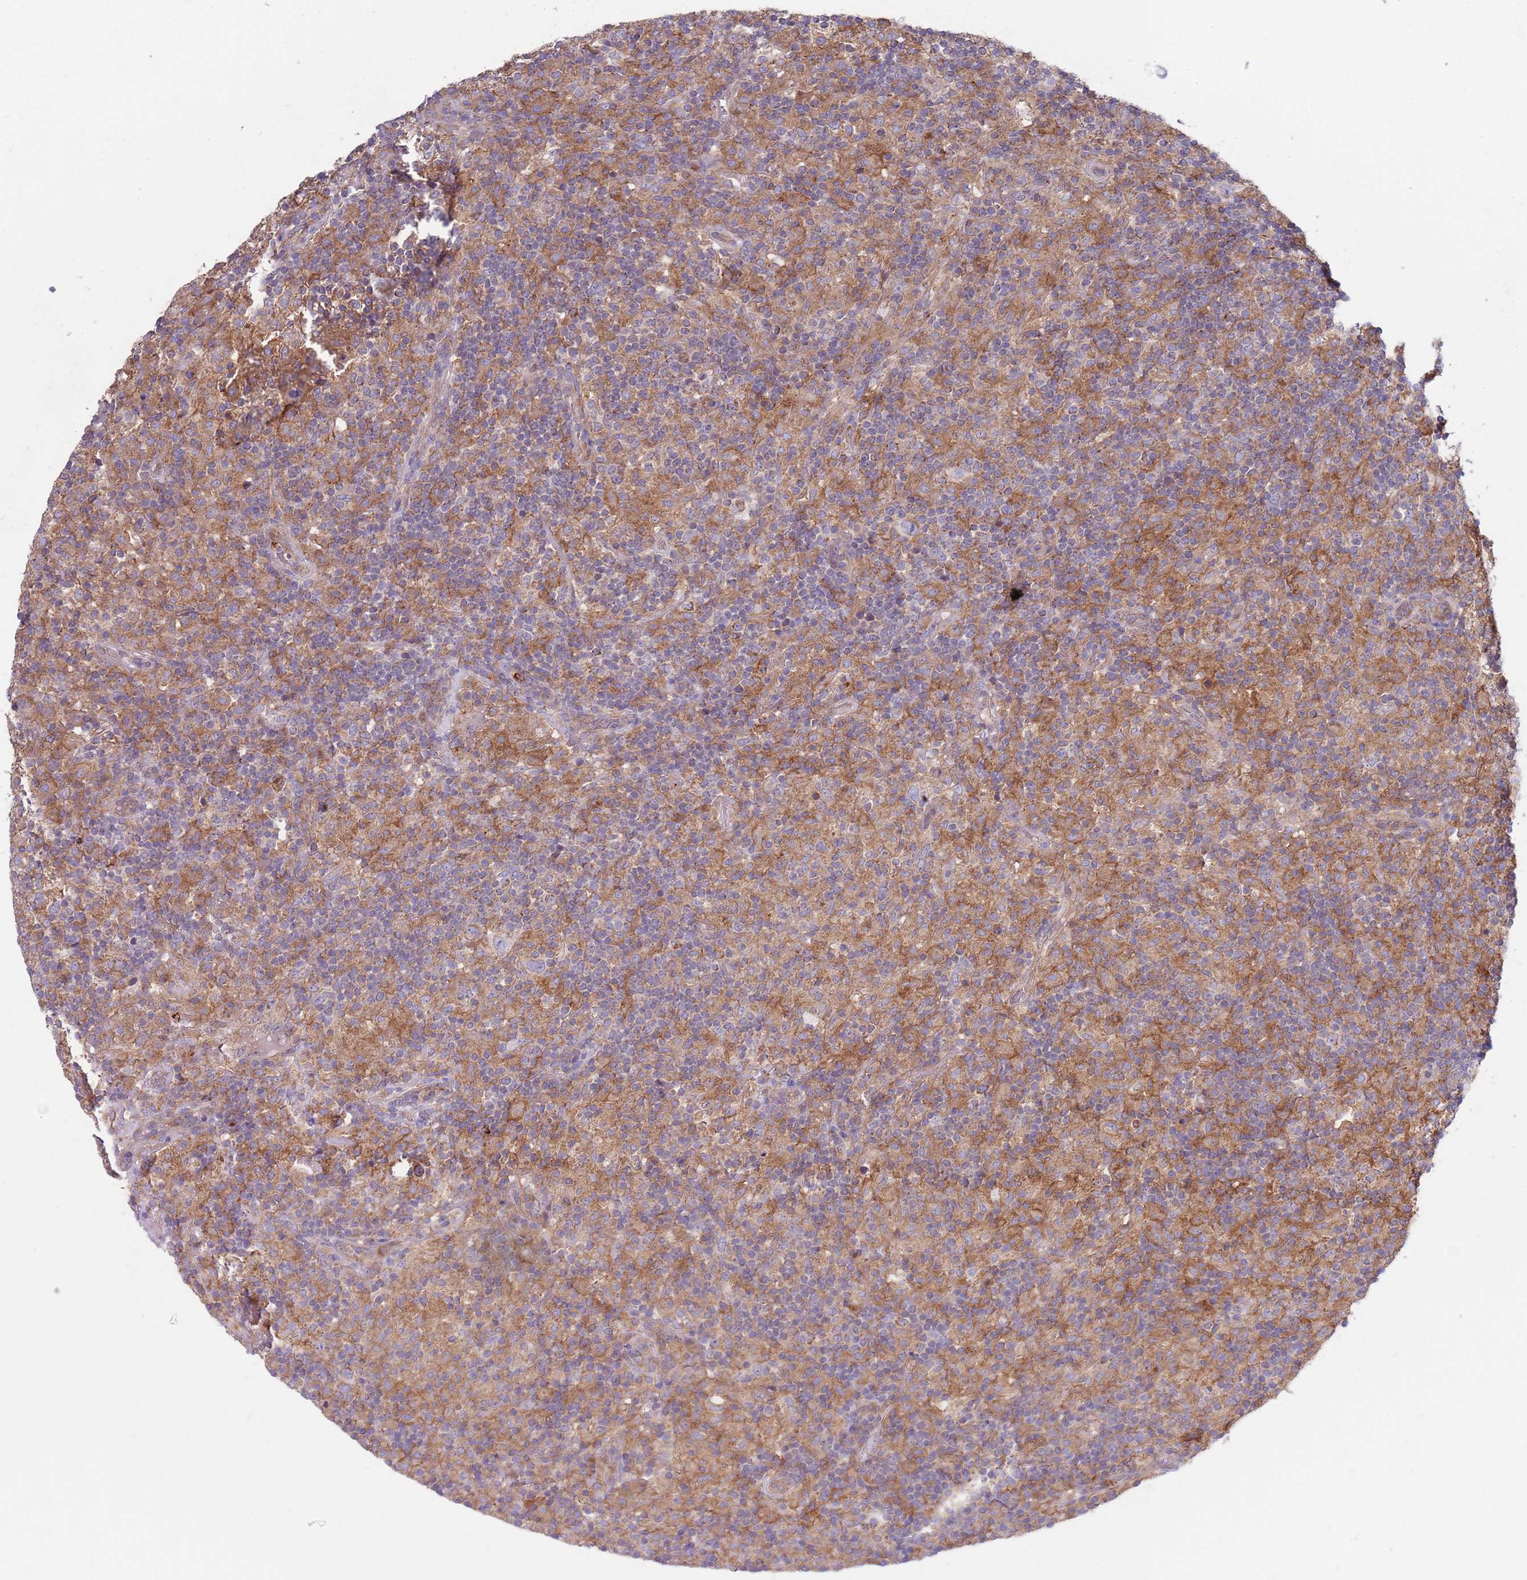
{"staining": {"intensity": "moderate", "quantity": ">75%", "location": "cytoplasmic/membranous"}, "tissue": "lymphoma", "cell_type": "Tumor cells", "image_type": "cancer", "snomed": [{"axis": "morphology", "description": "Hodgkin's disease, NOS"}, {"axis": "topography", "description": "Lymph node"}], "caption": "A medium amount of moderate cytoplasmic/membranous expression is present in about >75% of tumor cells in Hodgkin's disease tissue.", "gene": "DDT", "patient": {"sex": "male", "age": 70}}